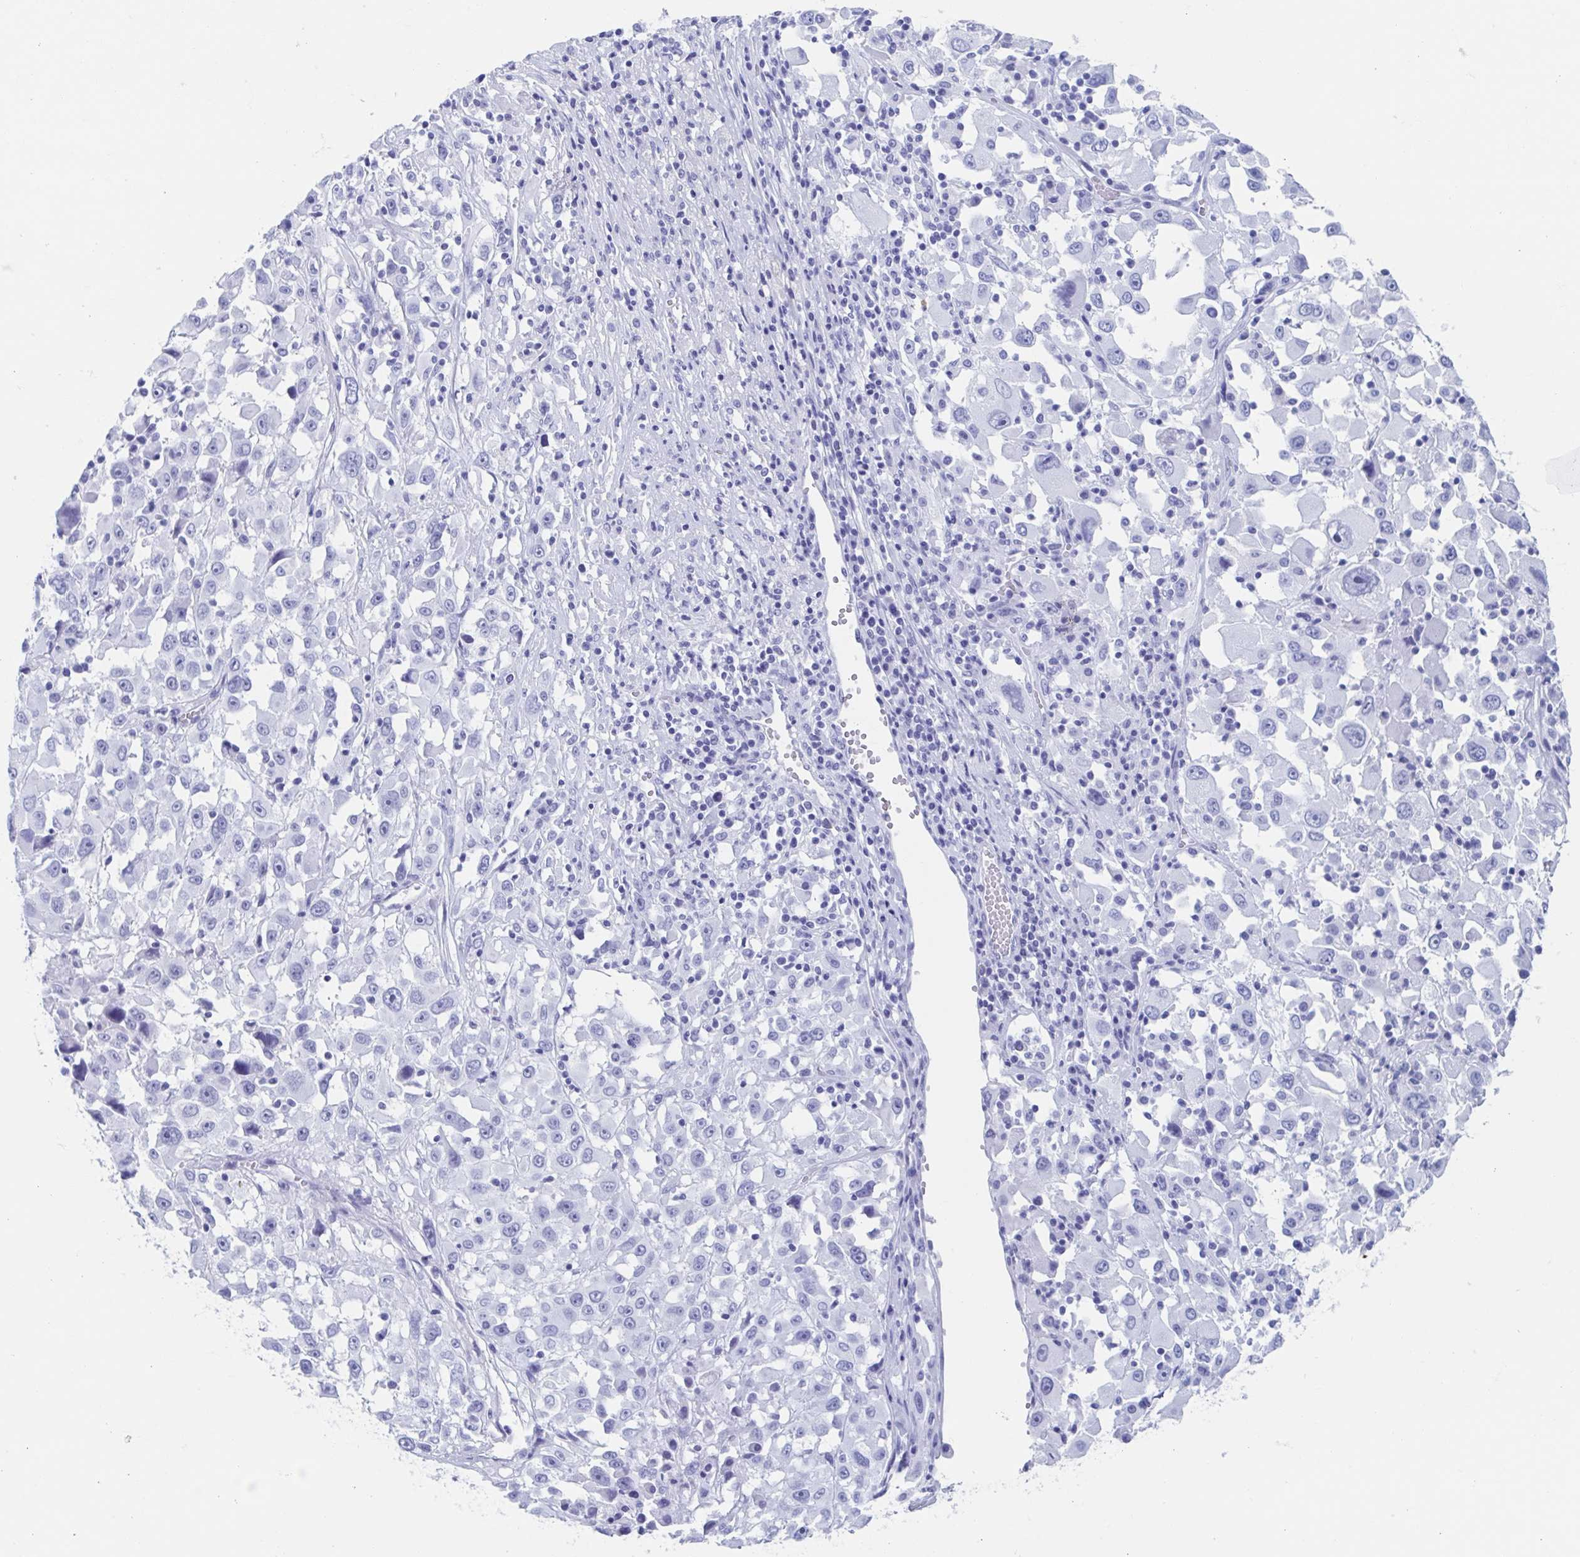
{"staining": {"intensity": "negative", "quantity": "none", "location": "none"}, "tissue": "melanoma", "cell_type": "Tumor cells", "image_type": "cancer", "snomed": [{"axis": "morphology", "description": "Malignant melanoma, Metastatic site"}, {"axis": "topography", "description": "Soft tissue"}], "caption": "Tumor cells show no significant protein positivity in malignant melanoma (metastatic site).", "gene": "HDGFL1", "patient": {"sex": "male", "age": 50}}